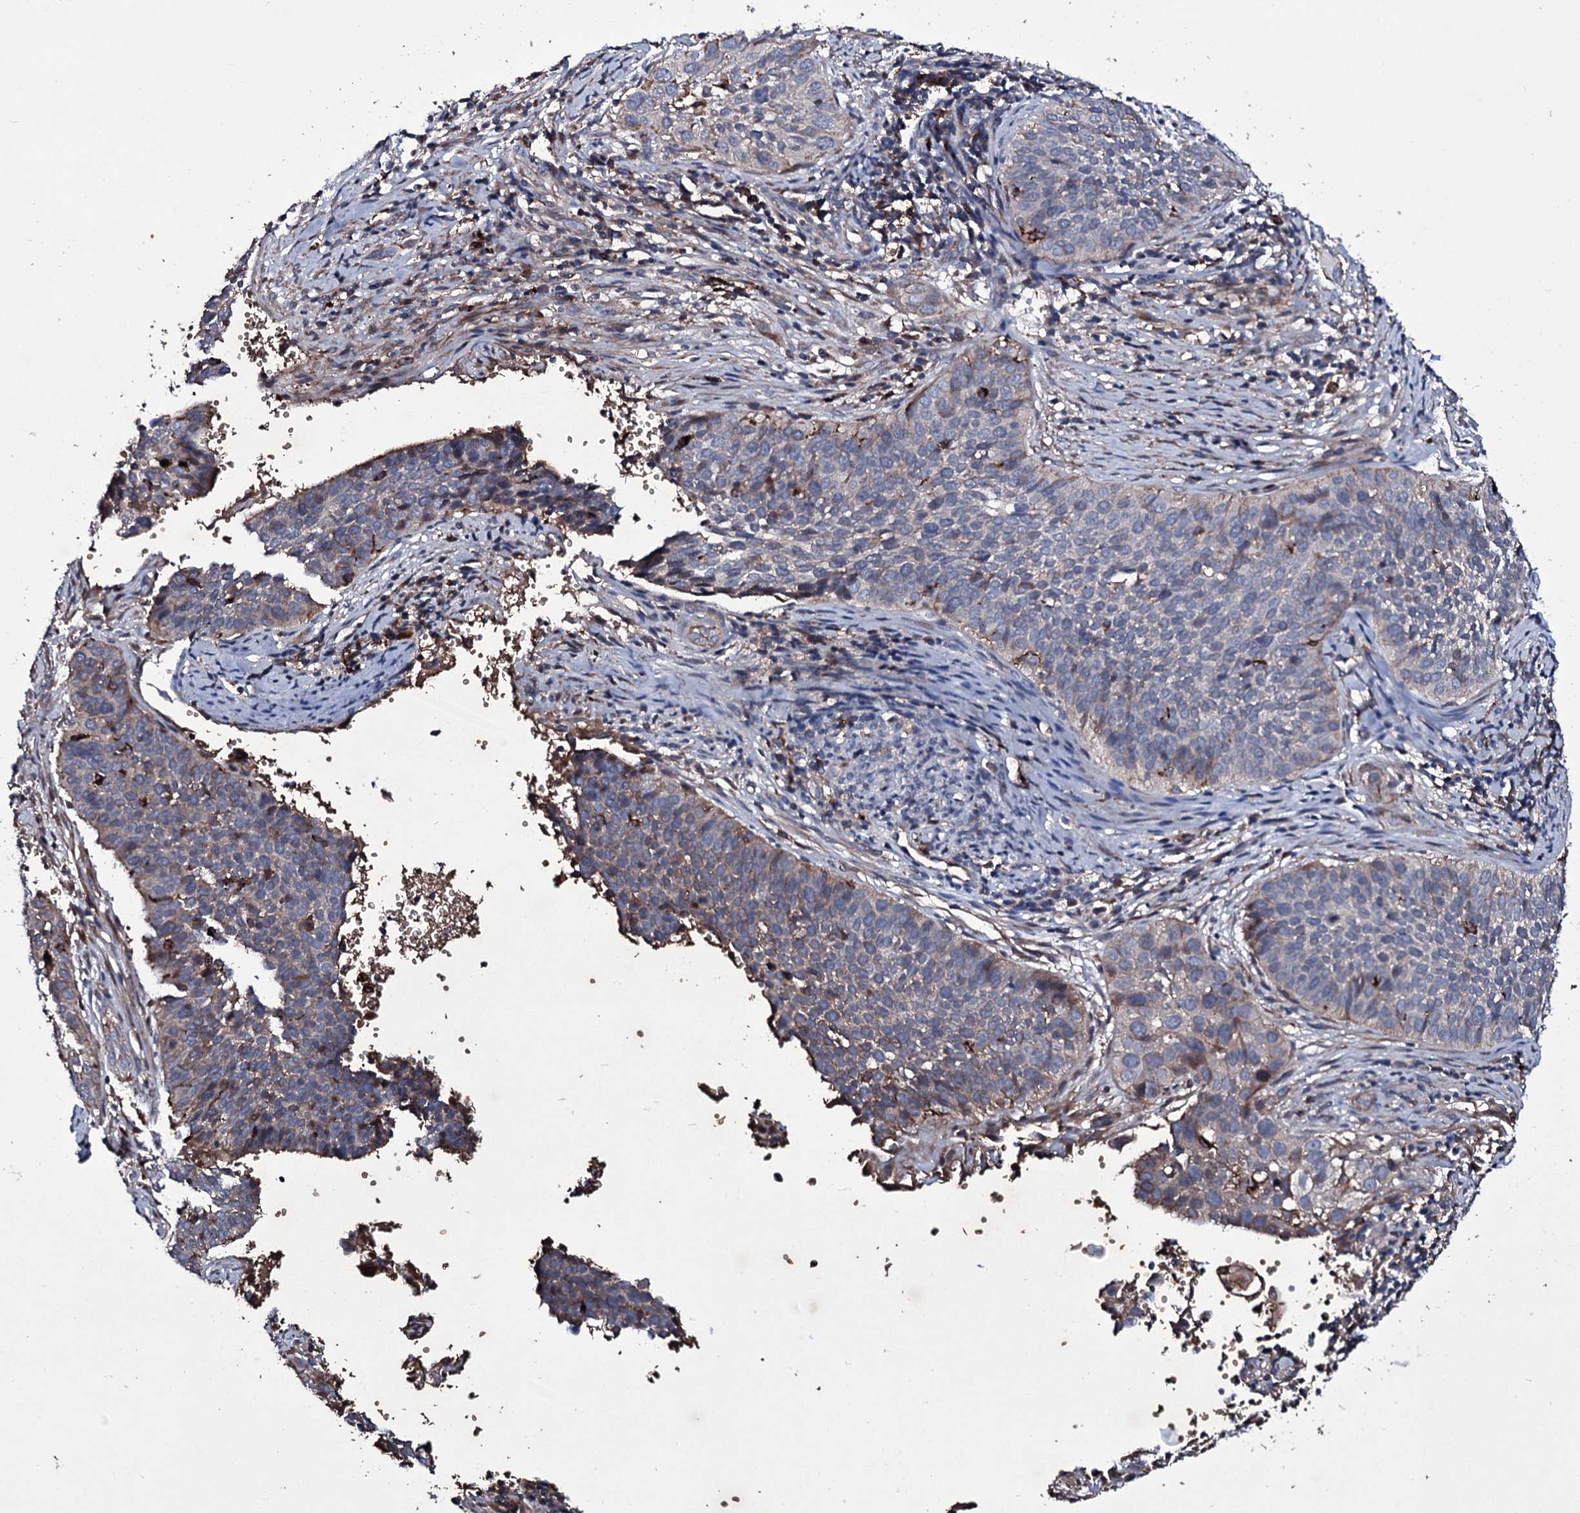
{"staining": {"intensity": "weak", "quantity": "<25%", "location": "cytoplasmic/membranous"}, "tissue": "cervical cancer", "cell_type": "Tumor cells", "image_type": "cancer", "snomed": [{"axis": "morphology", "description": "Squamous cell carcinoma, NOS"}, {"axis": "topography", "description": "Cervix"}], "caption": "This is a image of immunohistochemistry (IHC) staining of cervical cancer (squamous cell carcinoma), which shows no staining in tumor cells.", "gene": "ZSWIM8", "patient": {"sex": "female", "age": 34}}